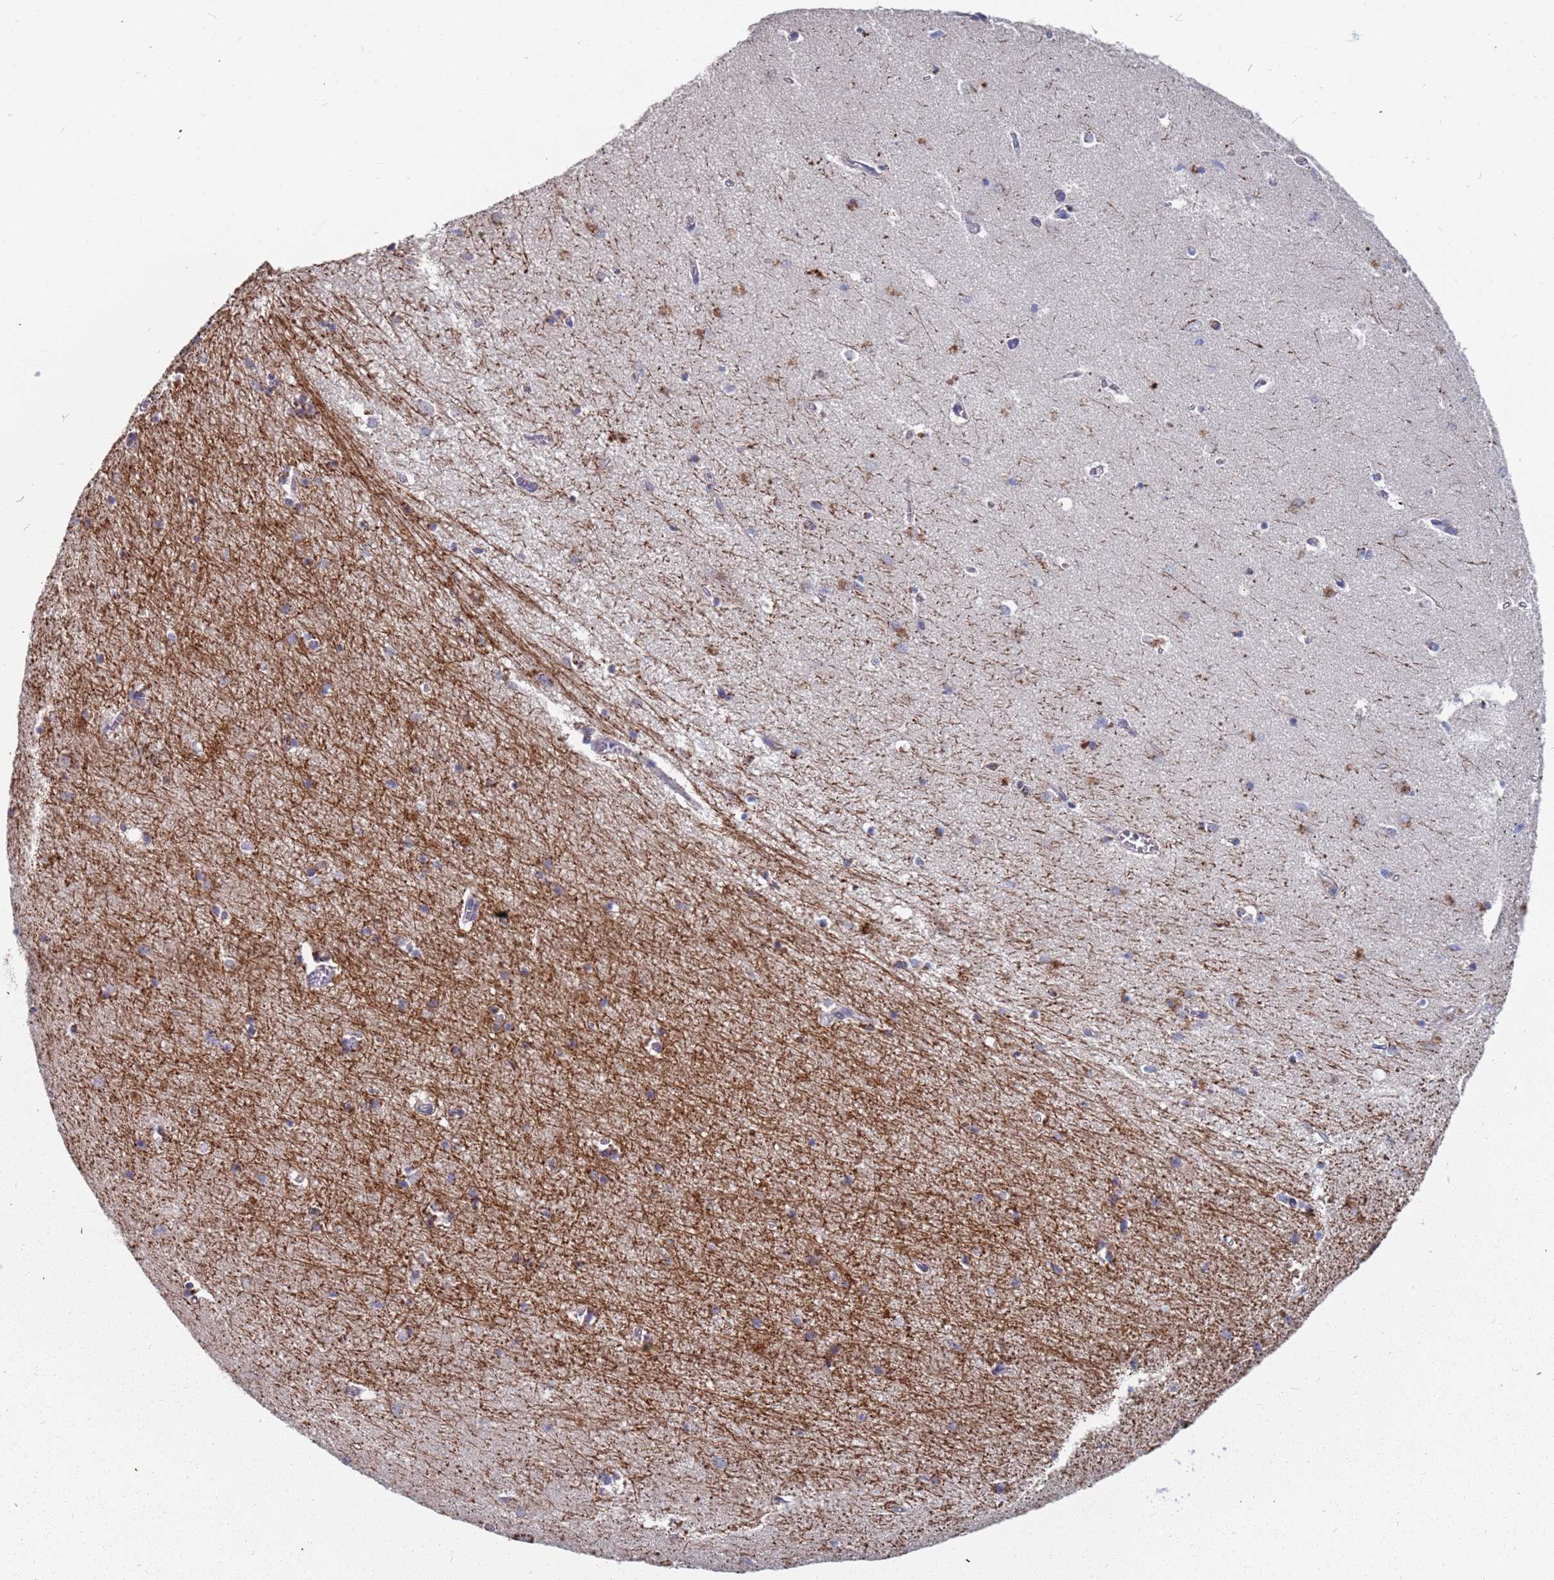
{"staining": {"intensity": "negative", "quantity": "none", "location": "none"}, "tissue": "hippocampus", "cell_type": "Glial cells", "image_type": "normal", "snomed": [{"axis": "morphology", "description": "Normal tissue, NOS"}, {"axis": "topography", "description": "Hippocampus"}], "caption": "Benign hippocampus was stained to show a protein in brown. There is no significant staining in glial cells. (Brightfield microscopy of DAB (3,3'-diaminobenzidine) immunohistochemistry (IHC) at high magnification).", "gene": "TCEANC2", "patient": {"sex": "female", "age": 64}}